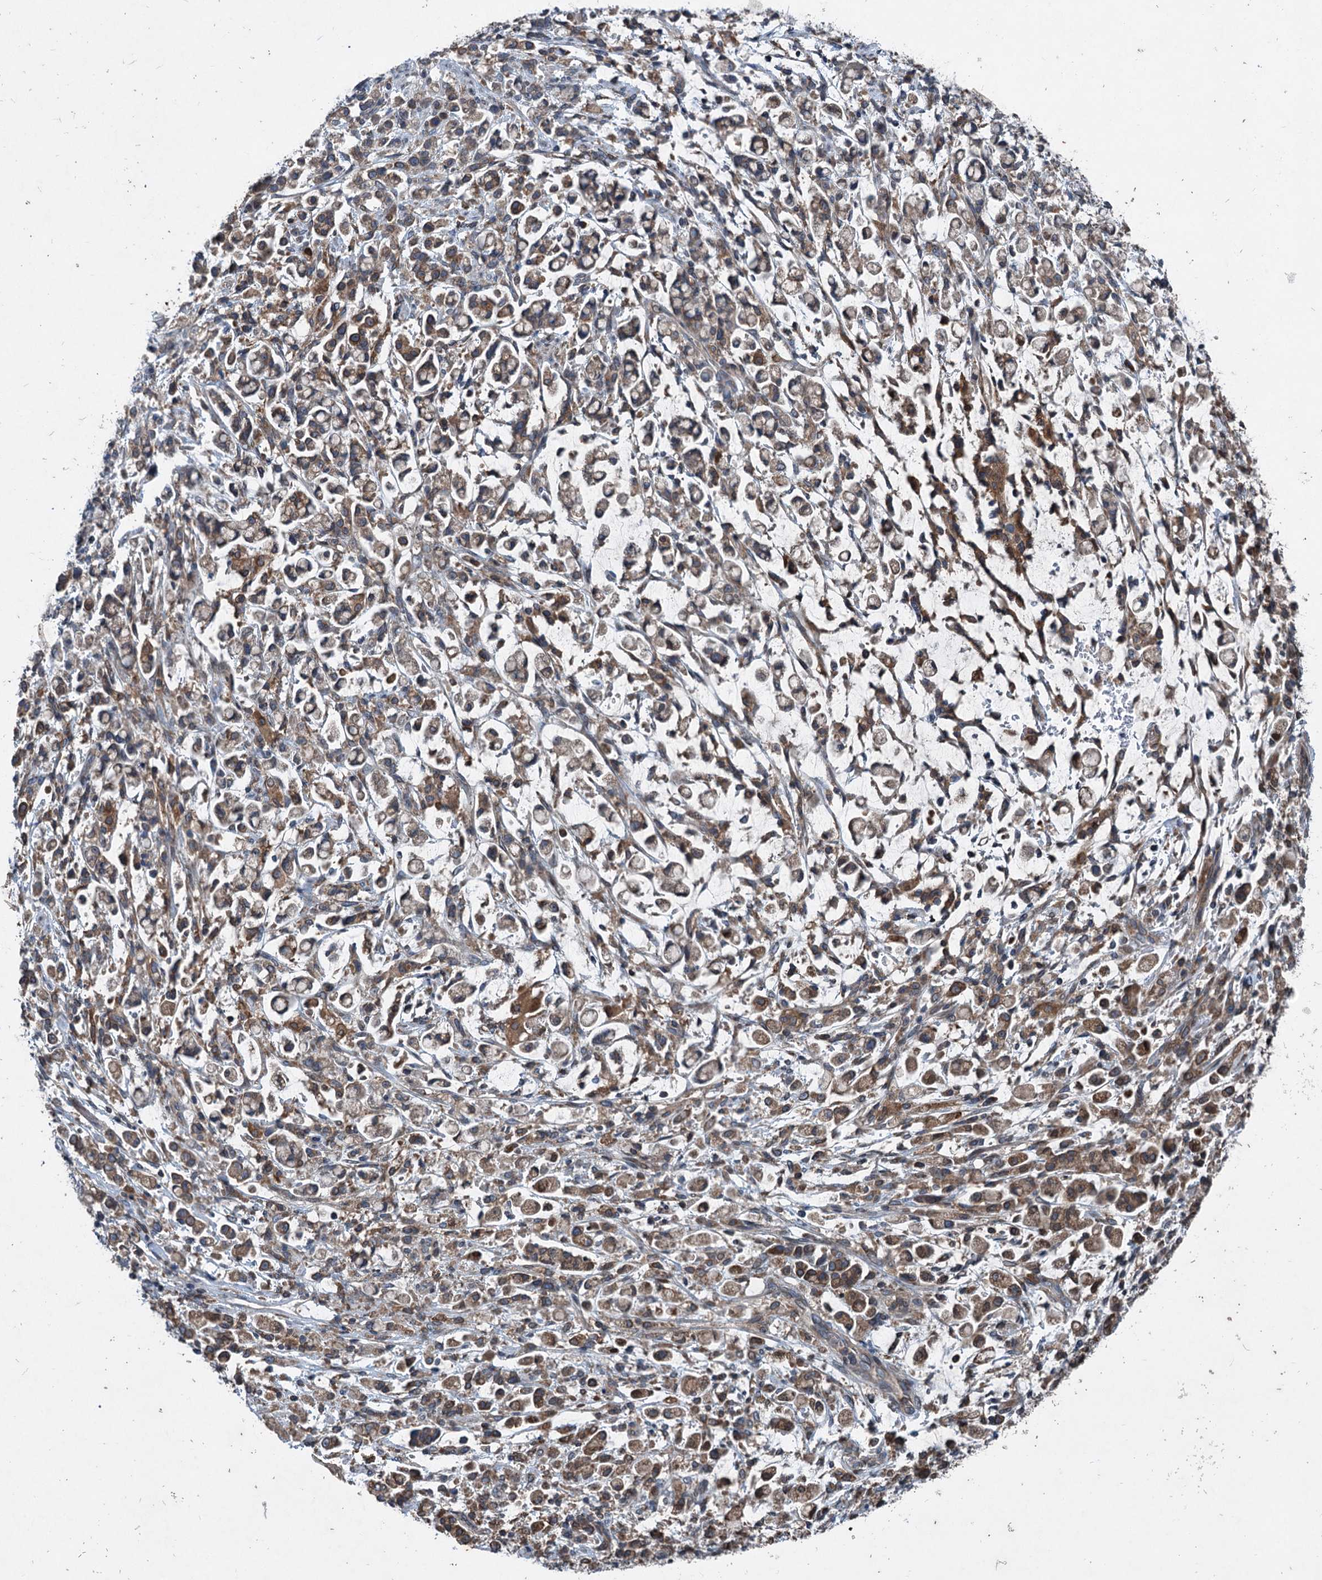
{"staining": {"intensity": "moderate", "quantity": ">75%", "location": "cytoplasmic/membranous"}, "tissue": "stomach cancer", "cell_type": "Tumor cells", "image_type": "cancer", "snomed": [{"axis": "morphology", "description": "Adenocarcinoma, NOS"}, {"axis": "topography", "description": "Stomach"}], "caption": "Brown immunohistochemical staining in stomach cancer (adenocarcinoma) reveals moderate cytoplasmic/membranous expression in about >75% of tumor cells.", "gene": "TAPBPL", "patient": {"sex": "female", "age": 60}}